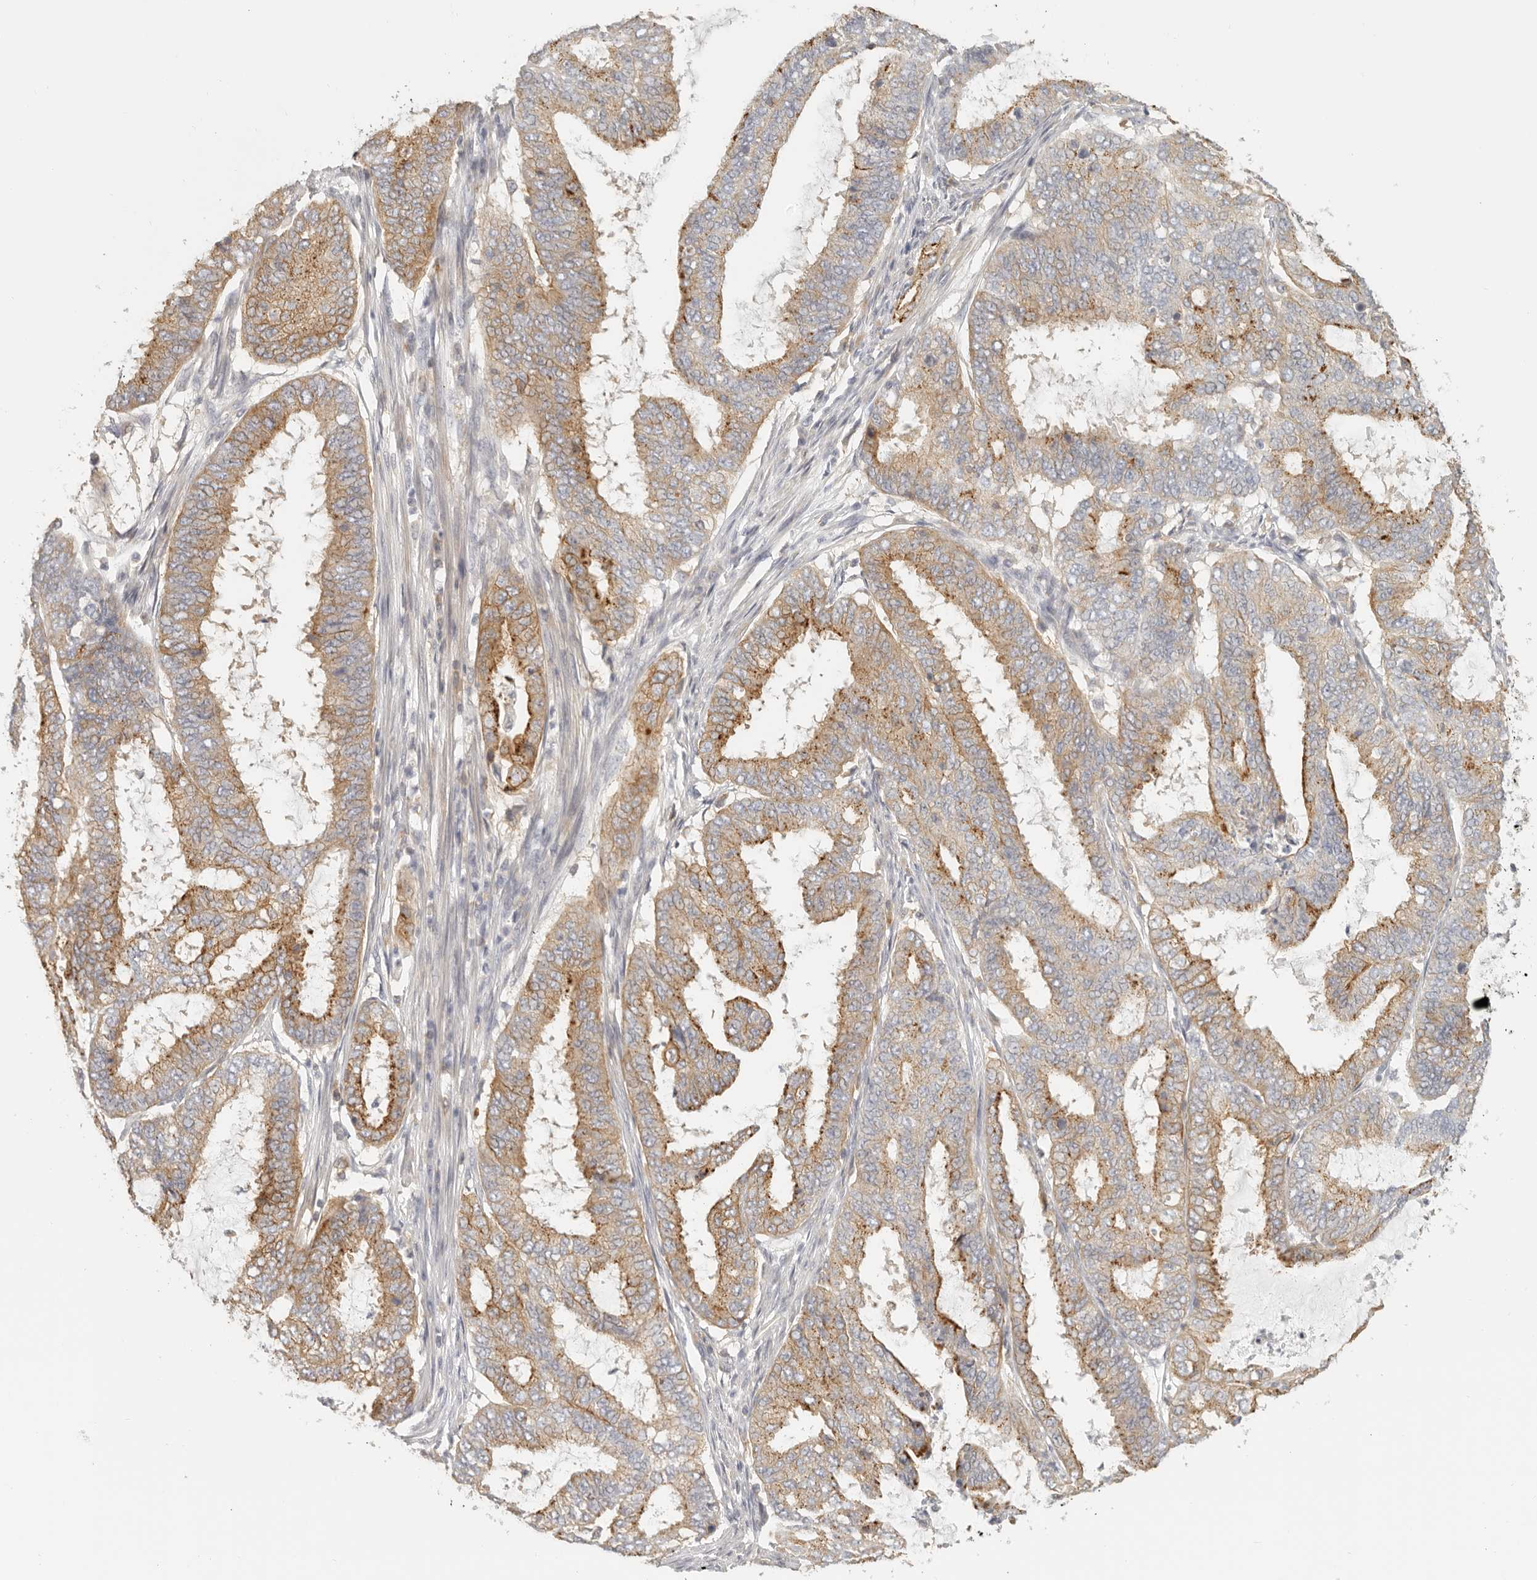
{"staining": {"intensity": "moderate", "quantity": ">75%", "location": "cytoplasmic/membranous"}, "tissue": "endometrial cancer", "cell_type": "Tumor cells", "image_type": "cancer", "snomed": [{"axis": "morphology", "description": "Adenocarcinoma, NOS"}, {"axis": "topography", "description": "Endometrium"}], "caption": "Endometrial cancer tissue shows moderate cytoplasmic/membranous positivity in about >75% of tumor cells", "gene": "ANXA9", "patient": {"sex": "female", "age": 51}}